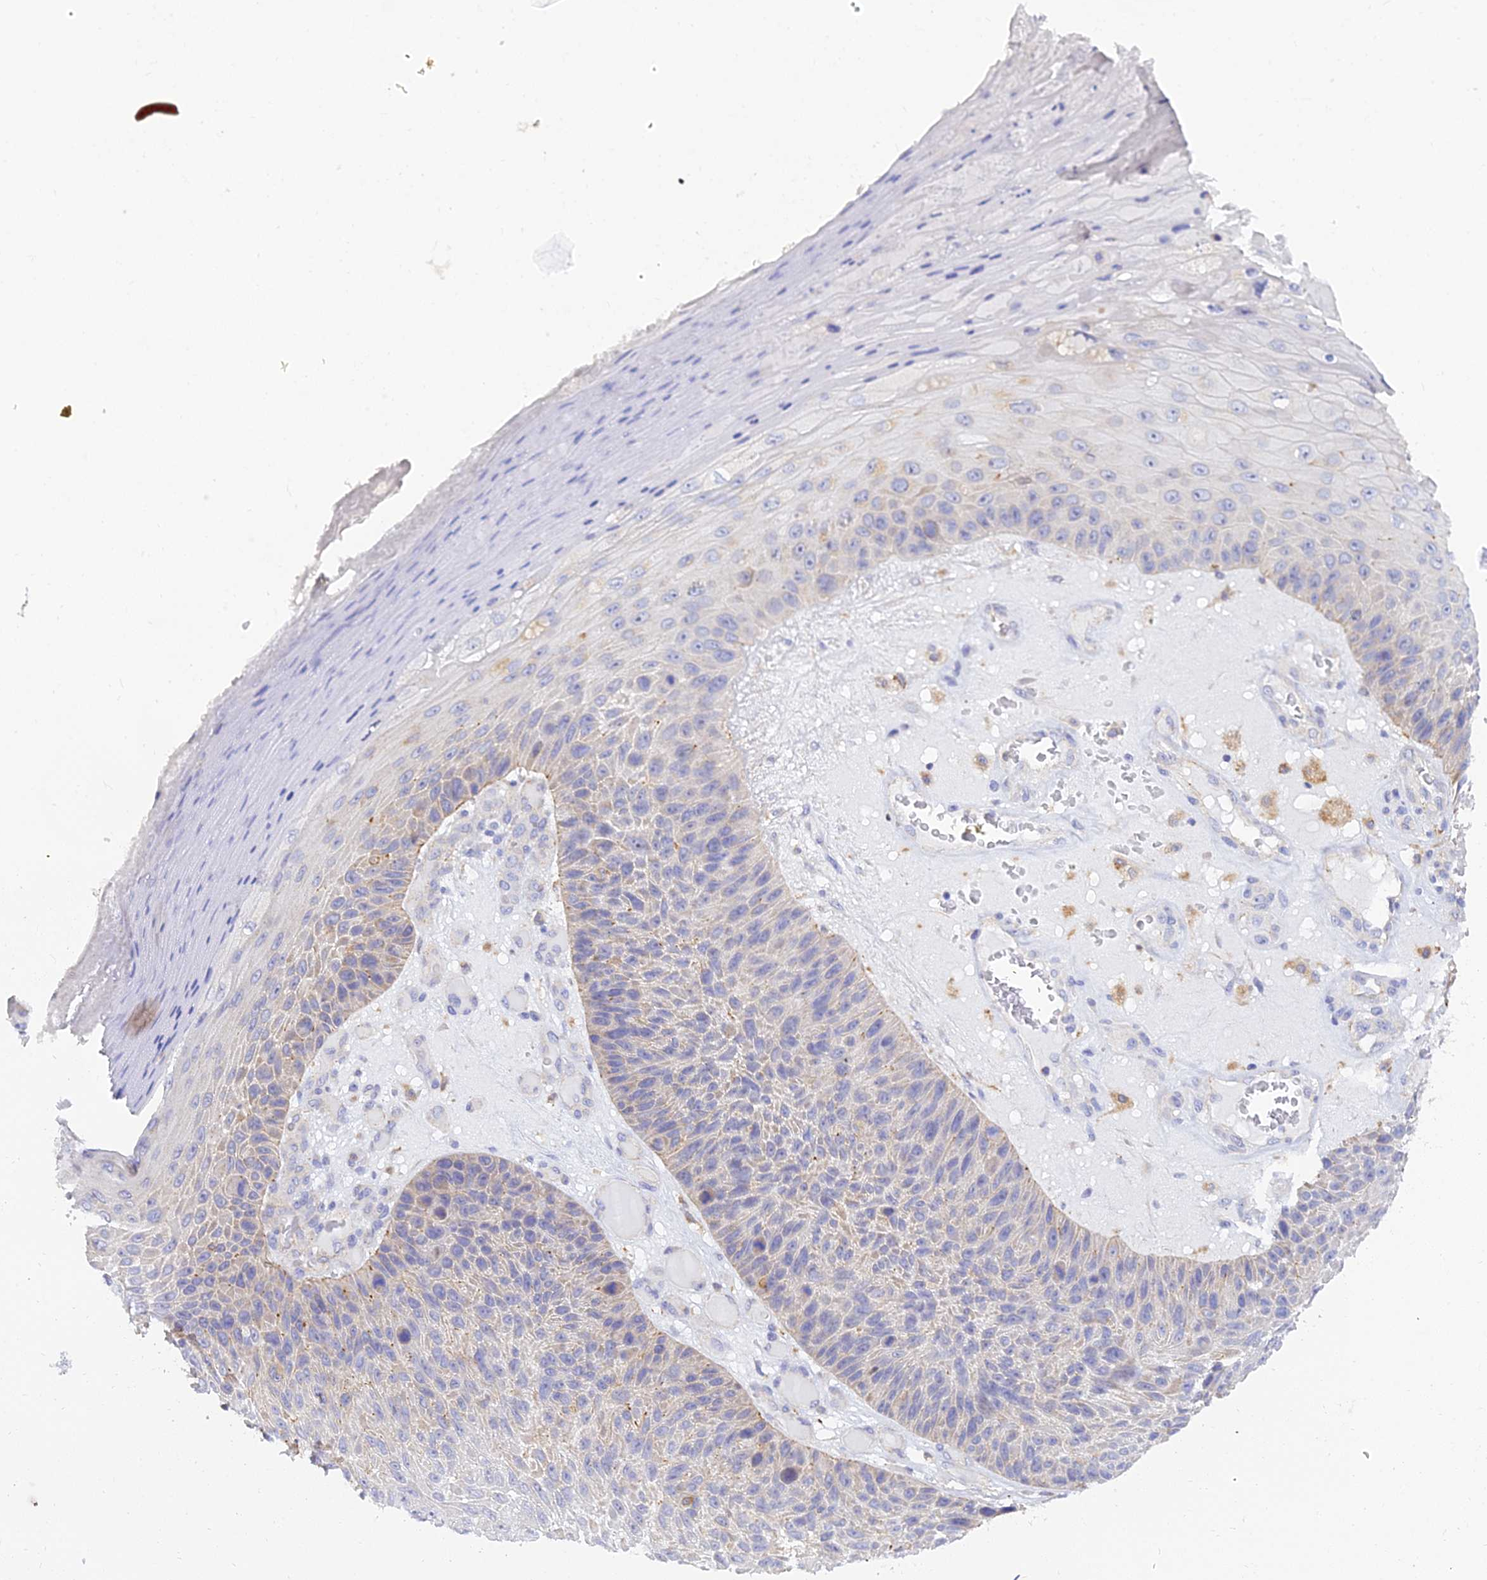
{"staining": {"intensity": "weak", "quantity": "<25%", "location": "cytoplasmic/membranous"}, "tissue": "skin cancer", "cell_type": "Tumor cells", "image_type": "cancer", "snomed": [{"axis": "morphology", "description": "Squamous cell carcinoma, NOS"}, {"axis": "topography", "description": "Skin"}], "caption": "IHC micrograph of skin cancer stained for a protein (brown), which shows no positivity in tumor cells. (Brightfield microscopy of DAB (3,3'-diaminobenzidine) immunohistochemistry (IHC) at high magnification).", "gene": "ARL8B", "patient": {"sex": "female", "age": 88}}